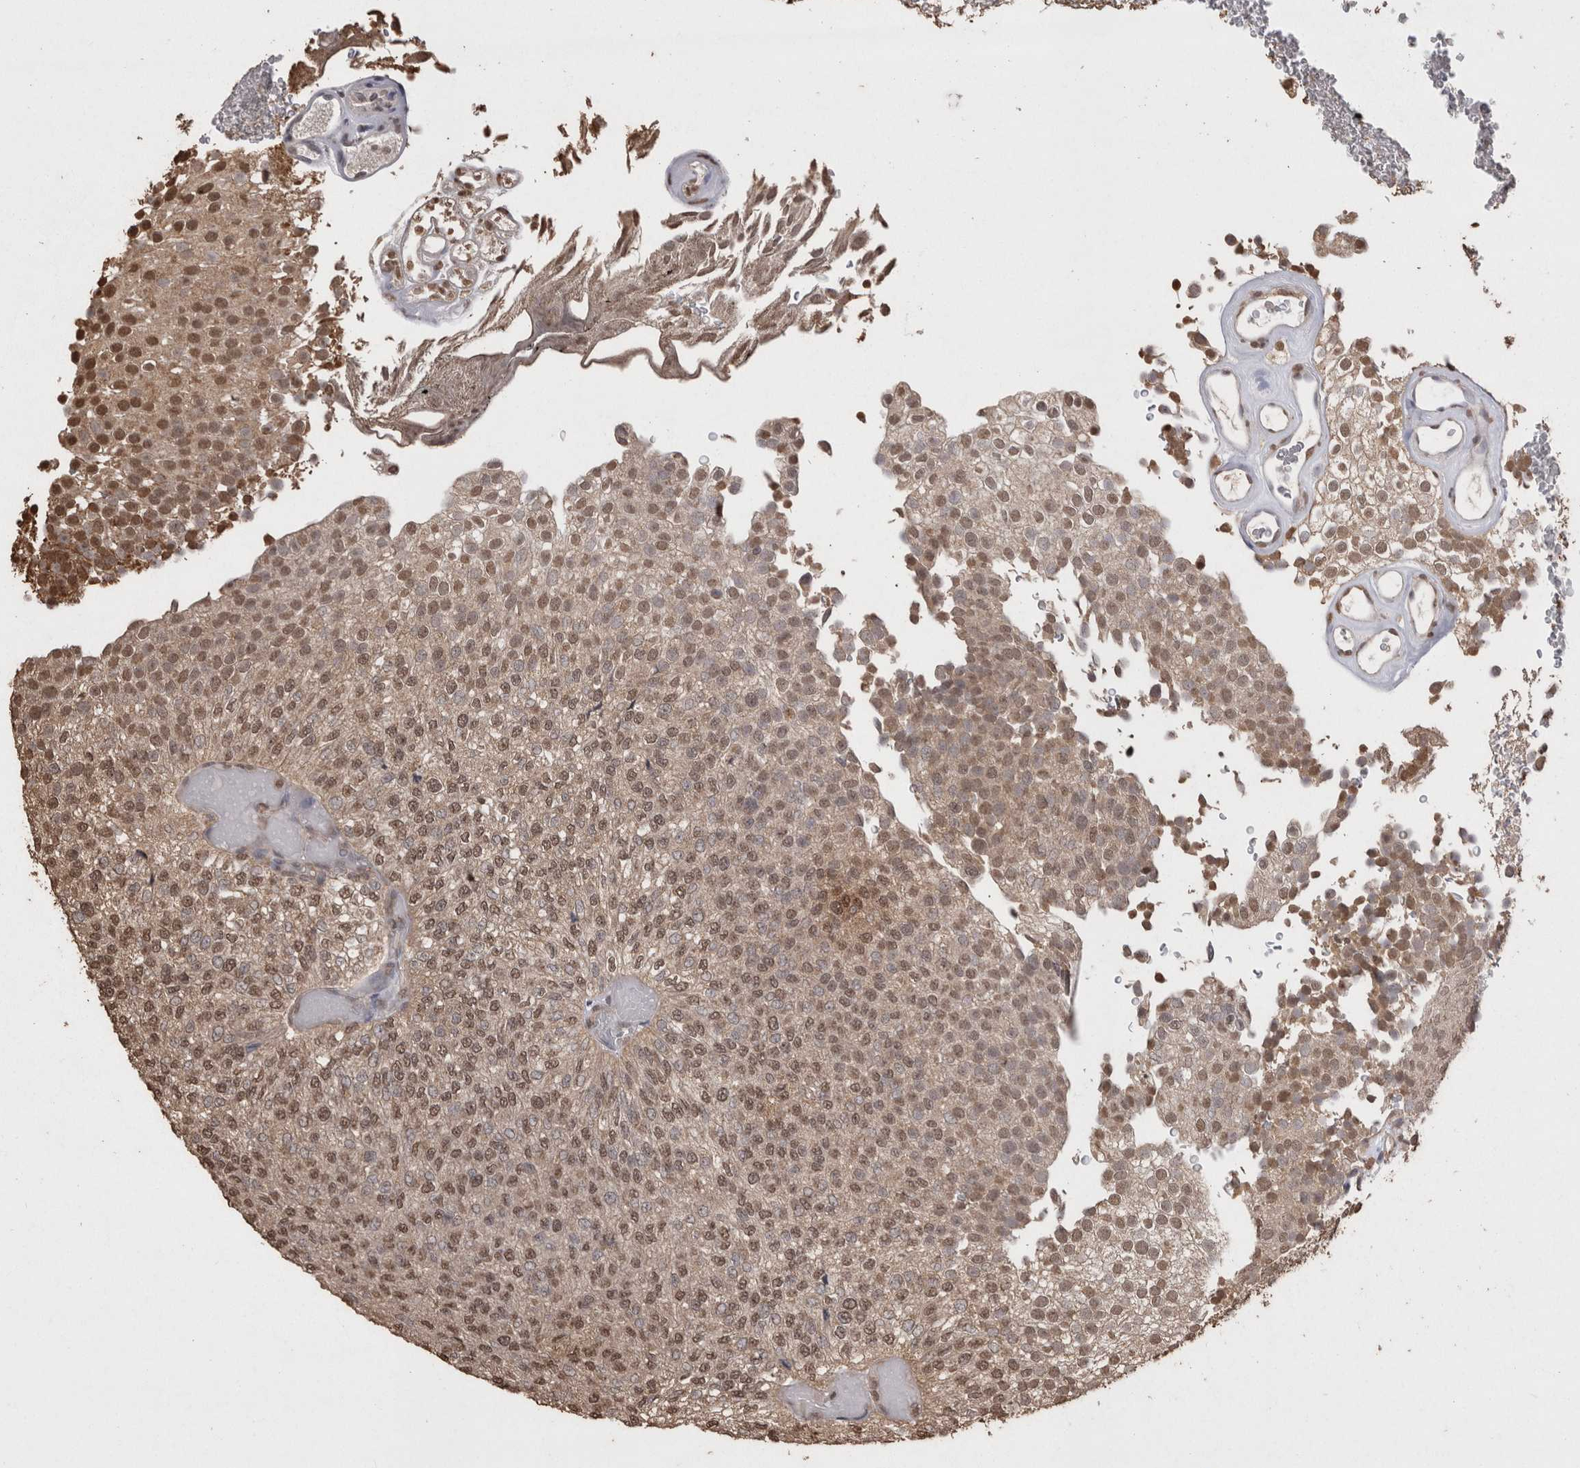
{"staining": {"intensity": "moderate", "quantity": ">75%", "location": "nuclear"}, "tissue": "urothelial cancer", "cell_type": "Tumor cells", "image_type": "cancer", "snomed": [{"axis": "morphology", "description": "Urothelial carcinoma, Low grade"}, {"axis": "topography", "description": "Urinary bladder"}], "caption": "Urothelial carcinoma (low-grade) stained with DAB IHC exhibits medium levels of moderate nuclear staining in about >75% of tumor cells.", "gene": "GRK5", "patient": {"sex": "male", "age": 78}}